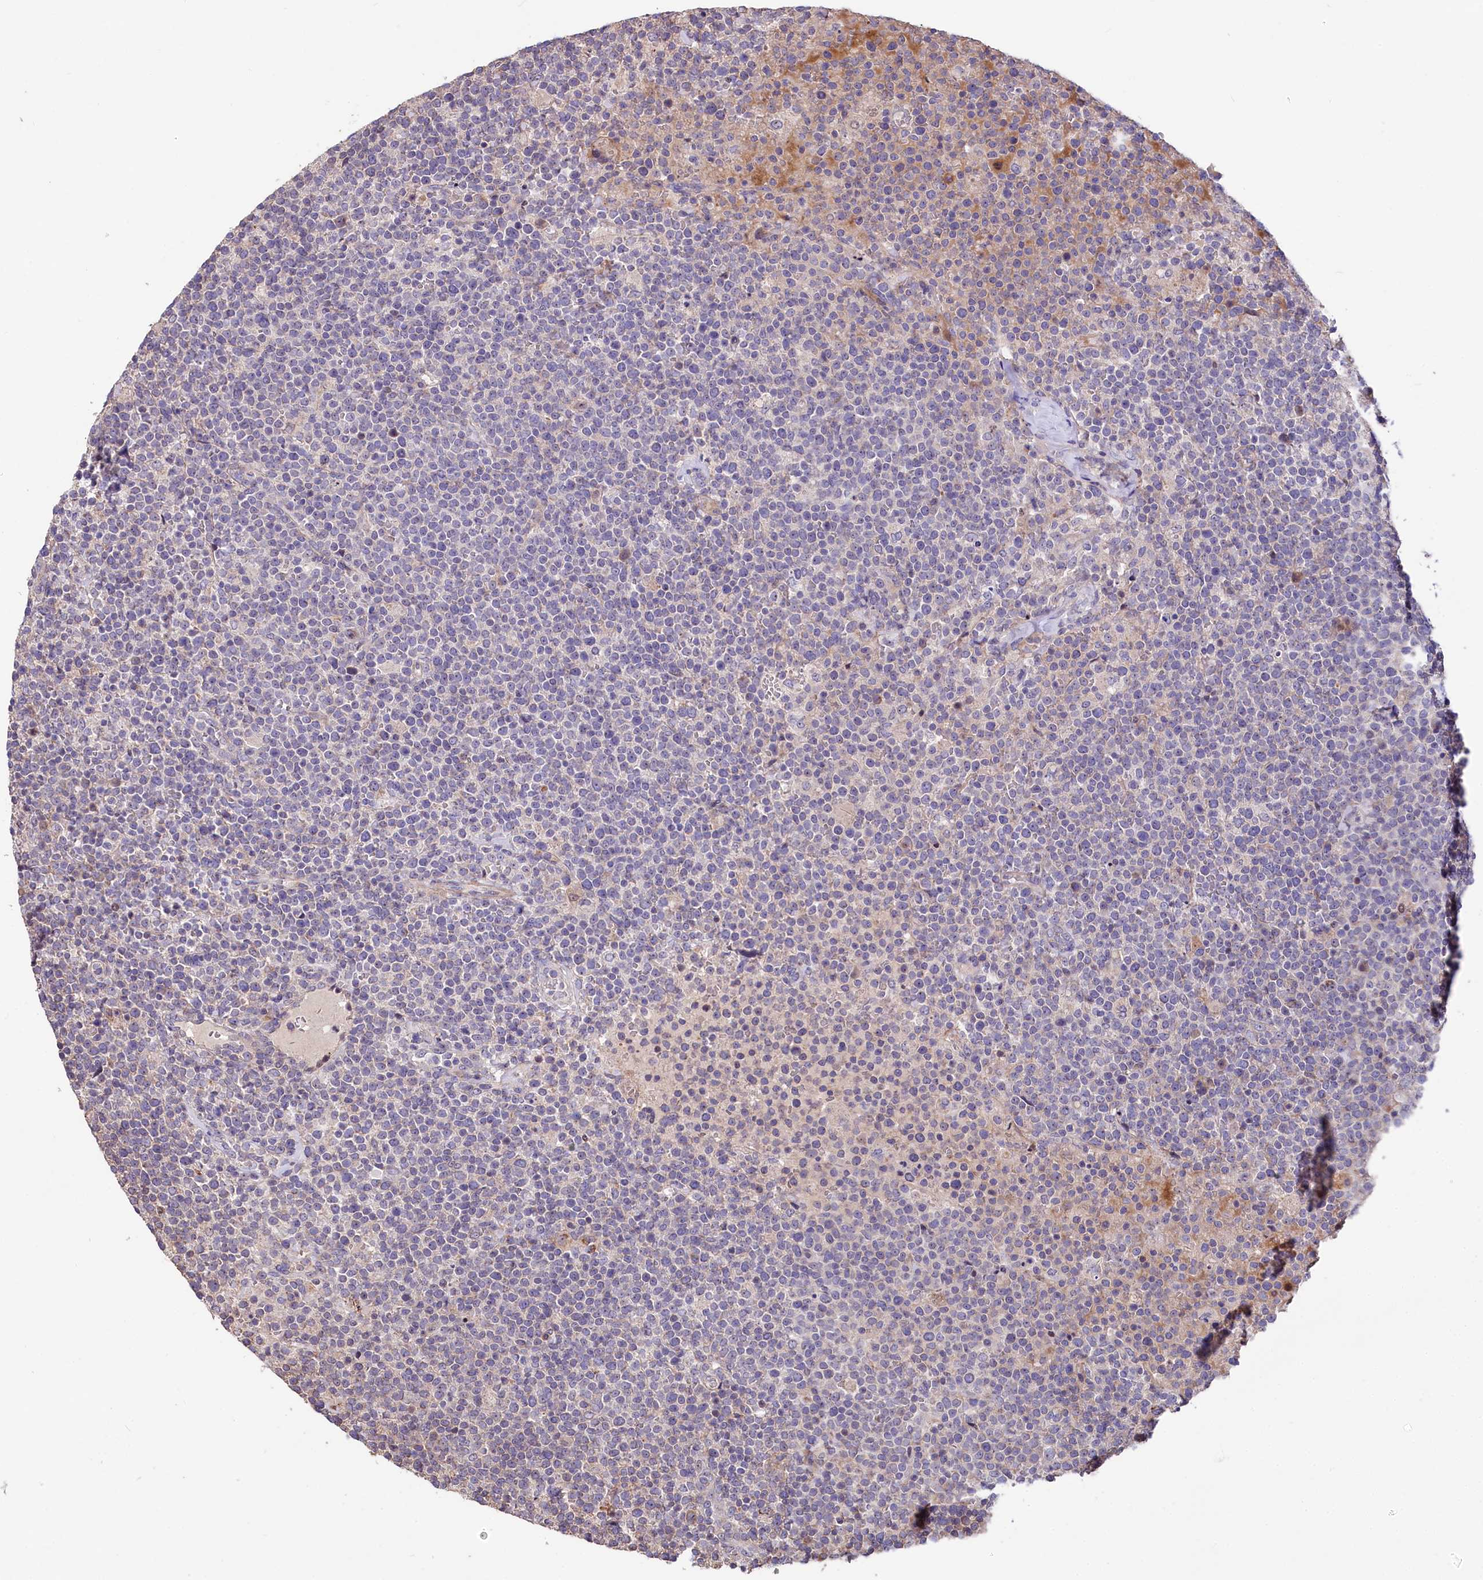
{"staining": {"intensity": "negative", "quantity": "none", "location": "none"}, "tissue": "lymphoma", "cell_type": "Tumor cells", "image_type": "cancer", "snomed": [{"axis": "morphology", "description": "Malignant lymphoma, non-Hodgkin's type, High grade"}, {"axis": "topography", "description": "Lymph node"}], "caption": "There is no significant expression in tumor cells of lymphoma. (DAB (3,3'-diaminobenzidine) IHC visualized using brightfield microscopy, high magnification).", "gene": "RPUSD3", "patient": {"sex": "male", "age": 61}}